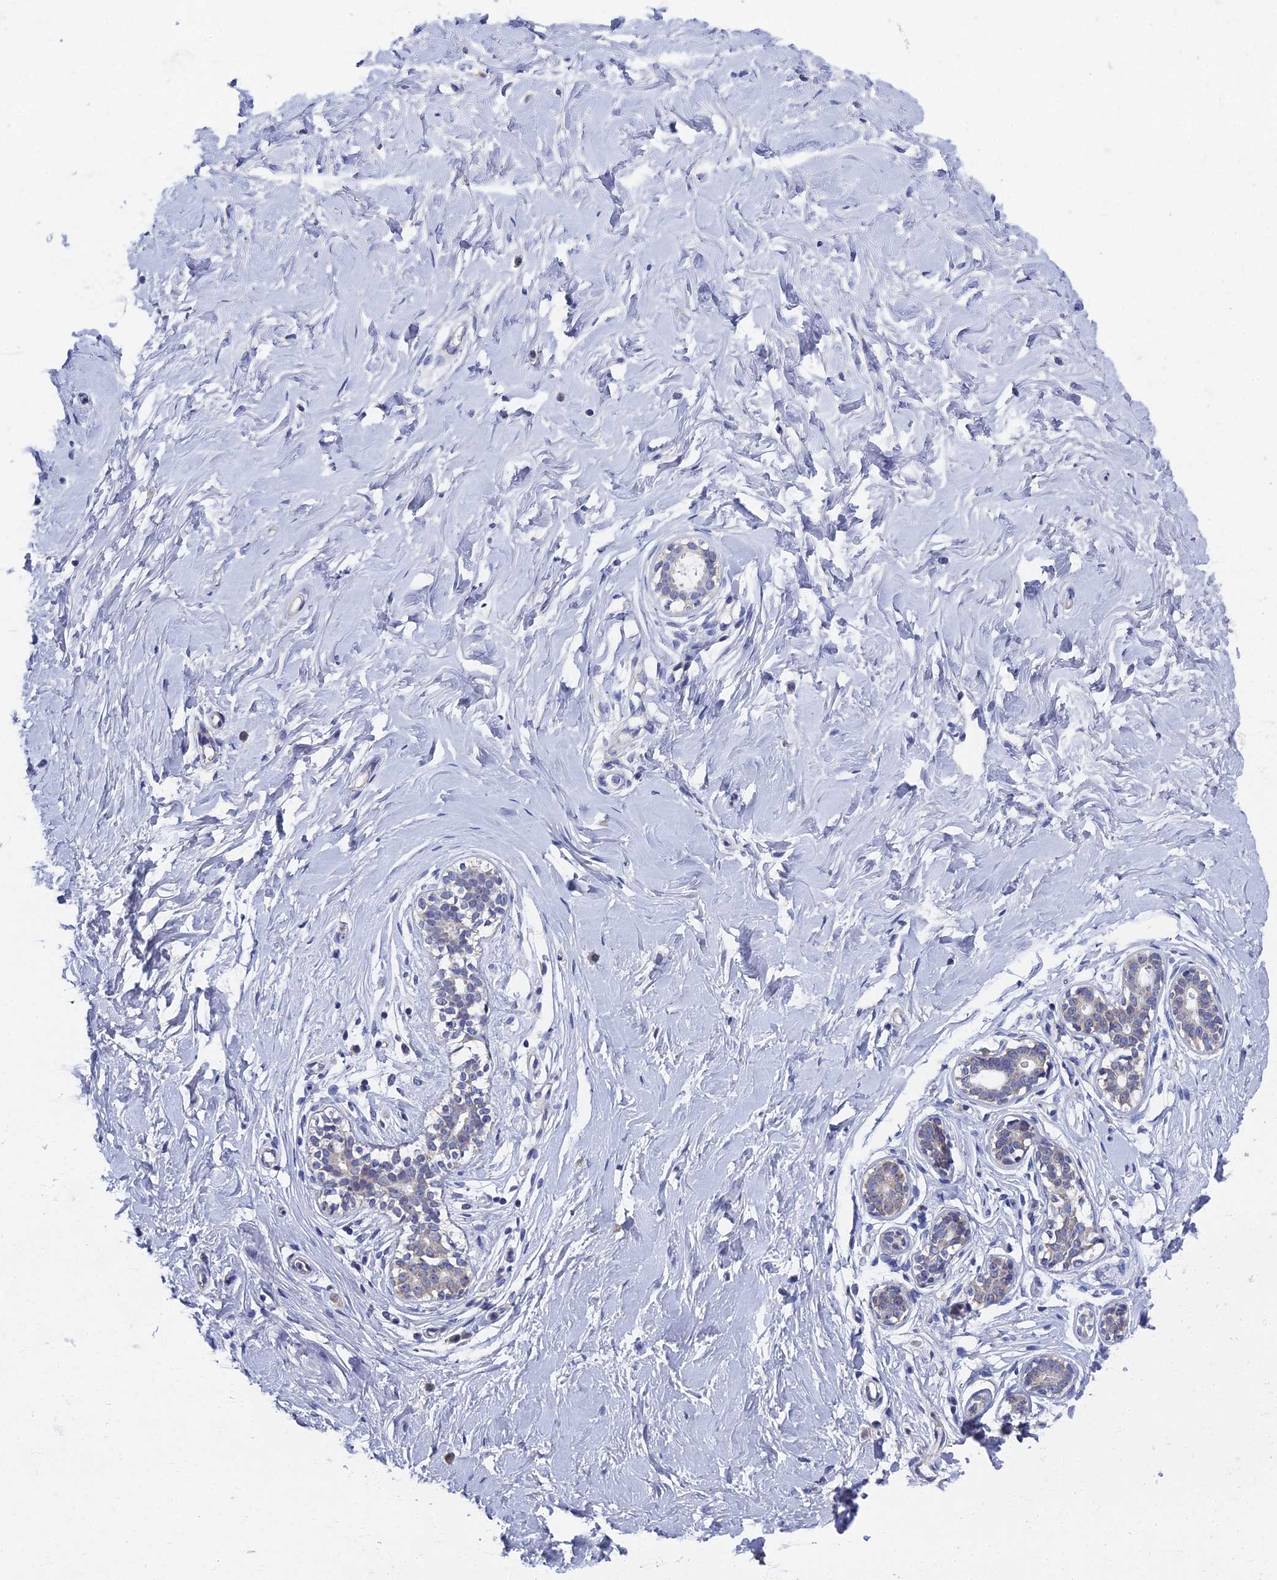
{"staining": {"intensity": "weak", "quantity": "<25%", "location": "cytoplasmic/membranous"}, "tissue": "breast", "cell_type": "Glandular cells", "image_type": "normal", "snomed": [{"axis": "morphology", "description": "Normal tissue, NOS"}, {"axis": "morphology", "description": "Adenoma, NOS"}, {"axis": "topography", "description": "Breast"}], "caption": "DAB (3,3'-diaminobenzidine) immunohistochemical staining of benign human breast shows no significant expression in glandular cells.", "gene": "SPIN4", "patient": {"sex": "female", "age": 23}}